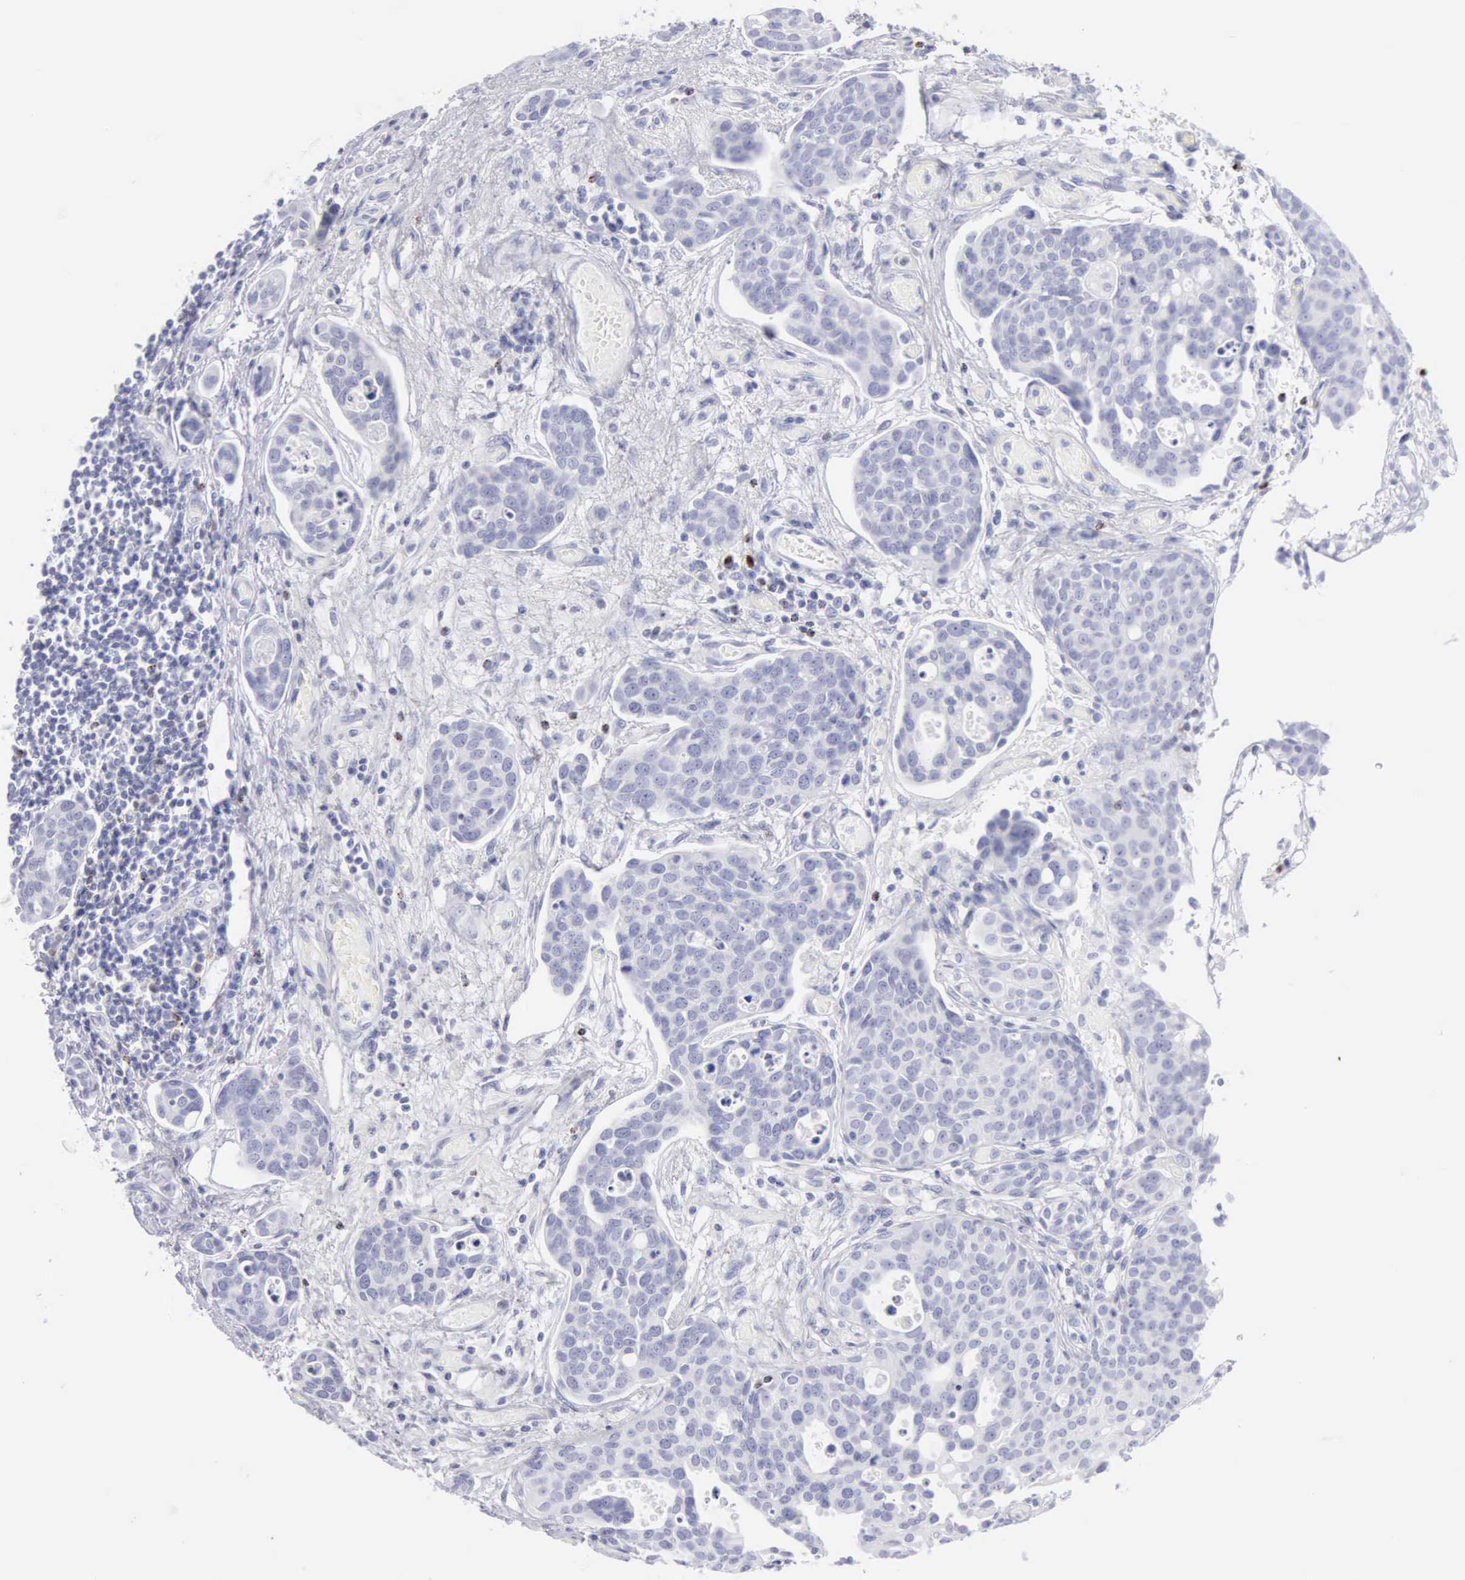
{"staining": {"intensity": "negative", "quantity": "none", "location": "none"}, "tissue": "urothelial cancer", "cell_type": "Tumor cells", "image_type": "cancer", "snomed": [{"axis": "morphology", "description": "Urothelial carcinoma, High grade"}, {"axis": "topography", "description": "Urinary bladder"}], "caption": "High power microscopy histopathology image of an IHC histopathology image of urothelial cancer, revealing no significant staining in tumor cells. (DAB (3,3'-diaminobenzidine) immunohistochemistry visualized using brightfield microscopy, high magnification).", "gene": "GZMB", "patient": {"sex": "male", "age": 78}}